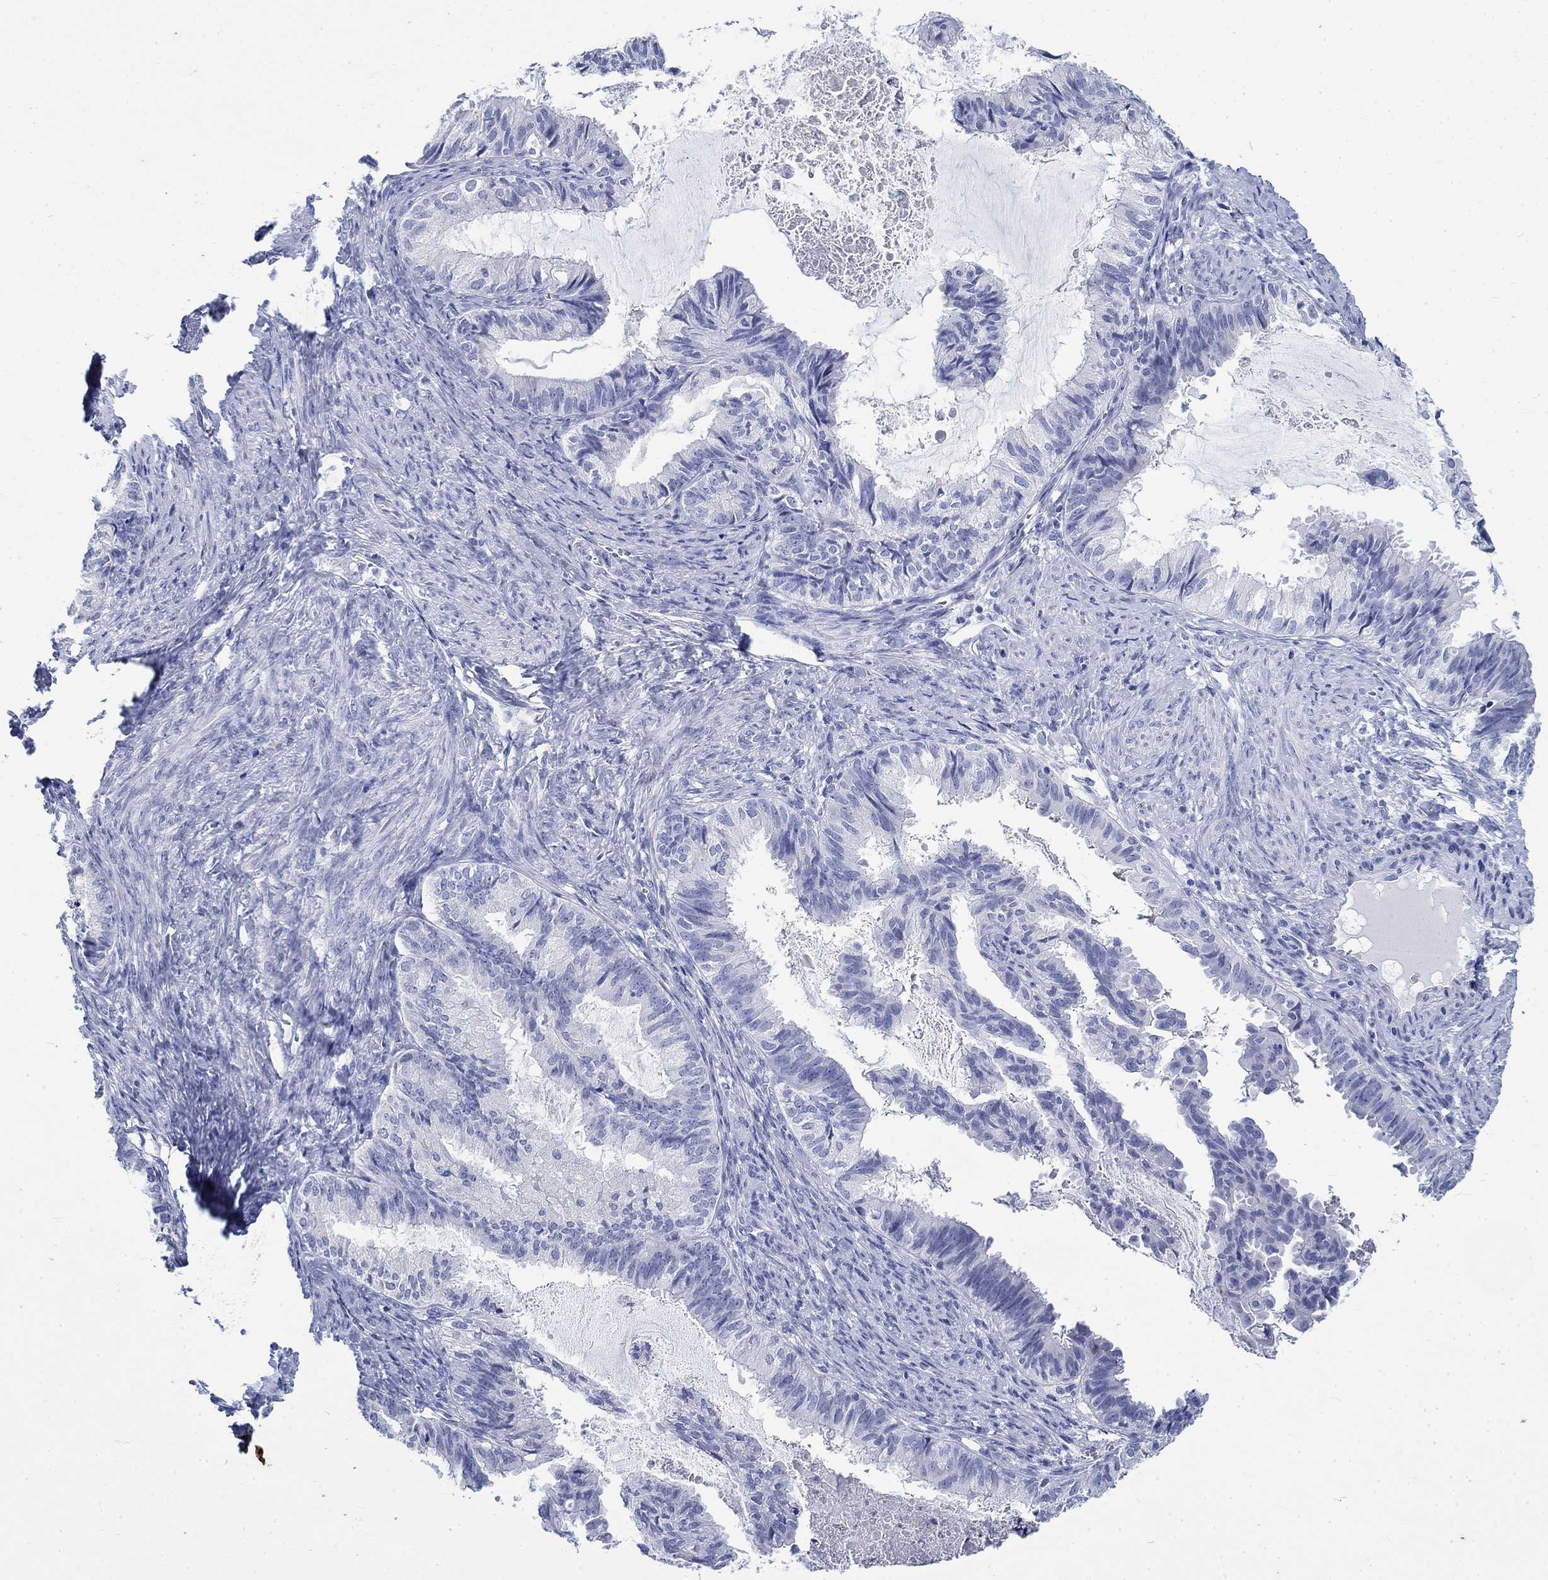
{"staining": {"intensity": "negative", "quantity": "none", "location": "none"}, "tissue": "endometrial cancer", "cell_type": "Tumor cells", "image_type": "cancer", "snomed": [{"axis": "morphology", "description": "Adenocarcinoma, NOS"}, {"axis": "topography", "description": "Endometrium"}], "caption": "A high-resolution micrograph shows immunohistochemistry staining of adenocarcinoma (endometrial), which shows no significant staining in tumor cells.", "gene": "KRT76", "patient": {"sex": "female", "age": 86}}